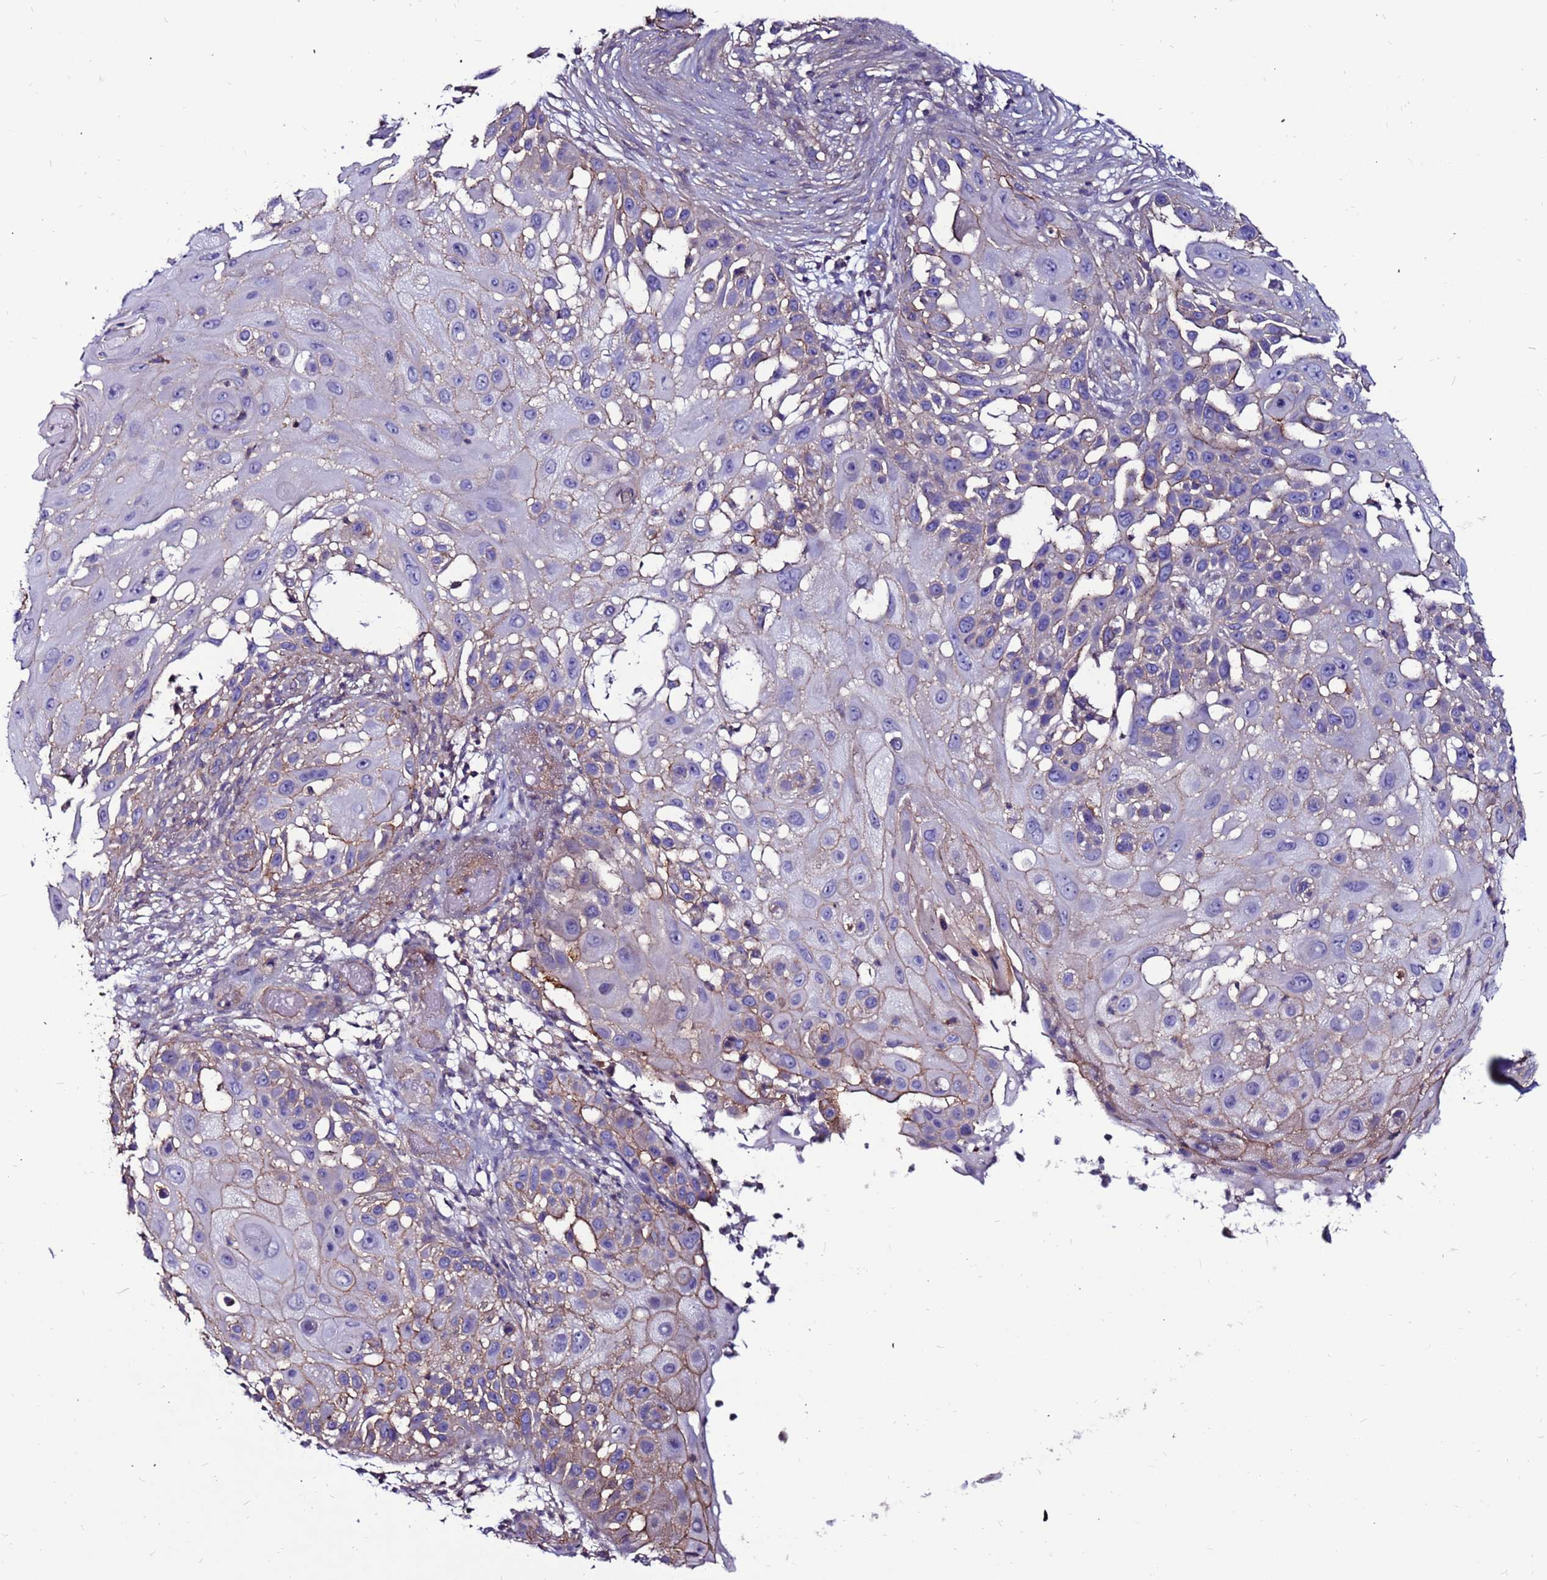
{"staining": {"intensity": "moderate", "quantity": "<25%", "location": "cytoplasmic/membranous"}, "tissue": "skin cancer", "cell_type": "Tumor cells", "image_type": "cancer", "snomed": [{"axis": "morphology", "description": "Squamous cell carcinoma, NOS"}, {"axis": "topography", "description": "Skin"}], "caption": "A brown stain labels moderate cytoplasmic/membranous expression of a protein in human skin cancer (squamous cell carcinoma) tumor cells. (DAB (3,3'-diaminobenzidine) IHC, brown staining for protein, blue staining for nuclei).", "gene": "NRN1L", "patient": {"sex": "female", "age": 44}}